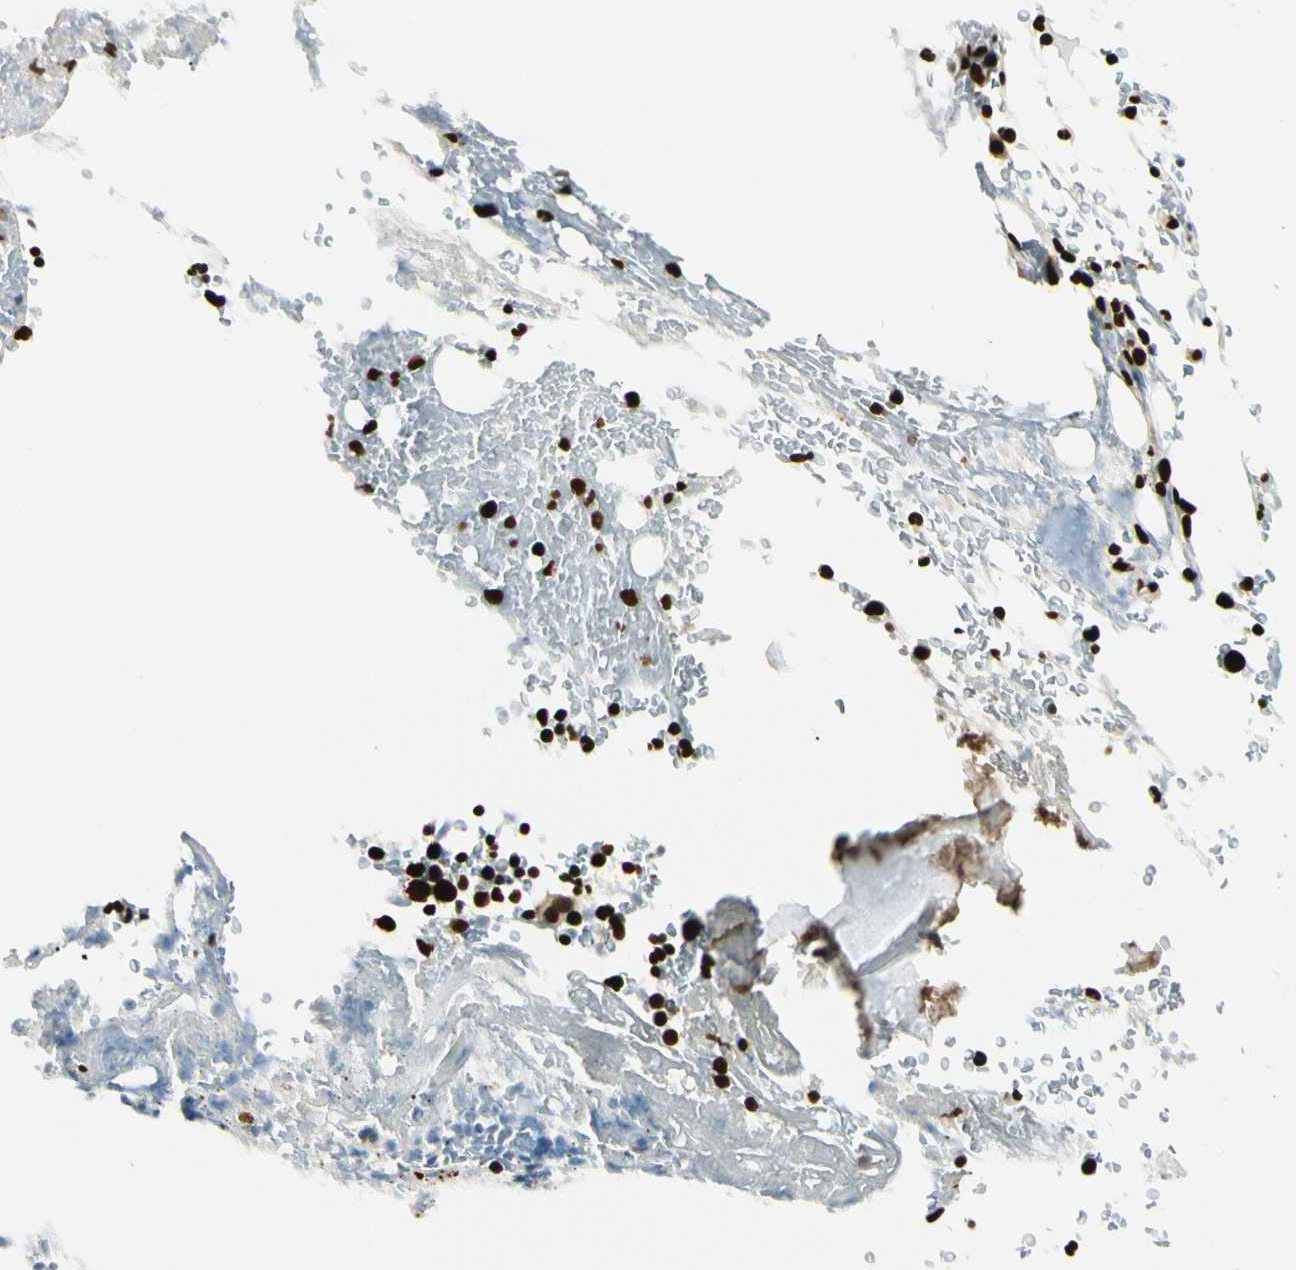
{"staining": {"intensity": "strong", "quantity": ">75%", "location": "nuclear"}, "tissue": "bone marrow", "cell_type": "Hematopoietic cells", "image_type": "normal", "snomed": [{"axis": "morphology", "description": "Normal tissue, NOS"}, {"axis": "topography", "description": "Bone marrow"}], "caption": "Protein analysis of normal bone marrow reveals strong nuclear positivity in about >75% of hematopoietic cells.", "gene": "FUS", "patient": {"sex": "female", "age": 73}}